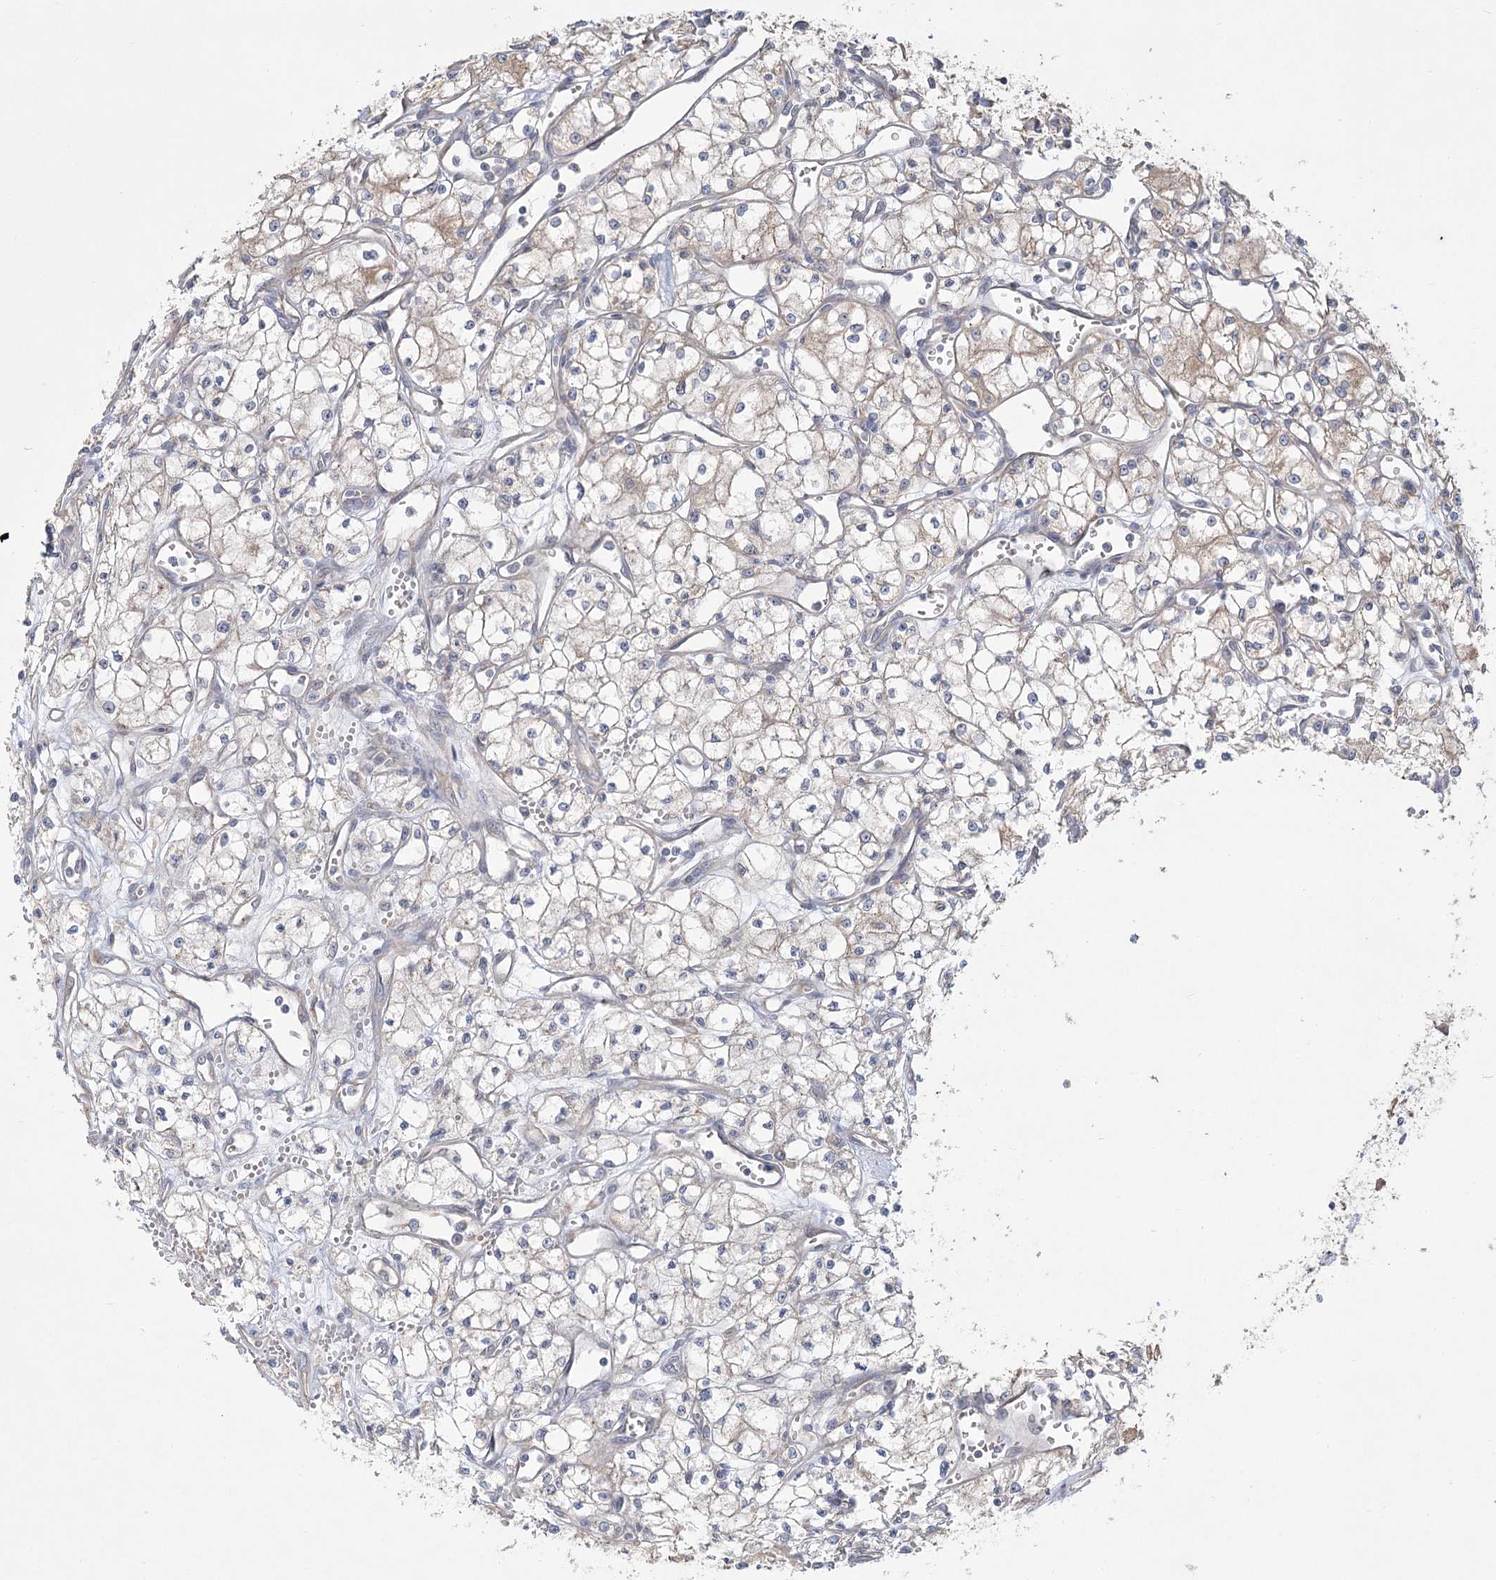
{"staining": {"intensity": "weak", "quantity": "<25%", "location": "cytoplasmic/membranous"}, "tissue": "renal cancer", "cell_type": "Tumor cells", "image_type": "cancer", "snomed": [{"axis": "morphology", "description": "Adenocarcinoma, NOS"}, {"axis": "topography", "description": "Kidney"}], "caption": "An immunohistochemistry (IHC) photomicrograph of adenocarcinoma (renal) is shown. There is no staining in tumor cells of adenocarcinoma (renal).", "gene": "CNTLN", "patient": {"sex": "male", "age": 59}}